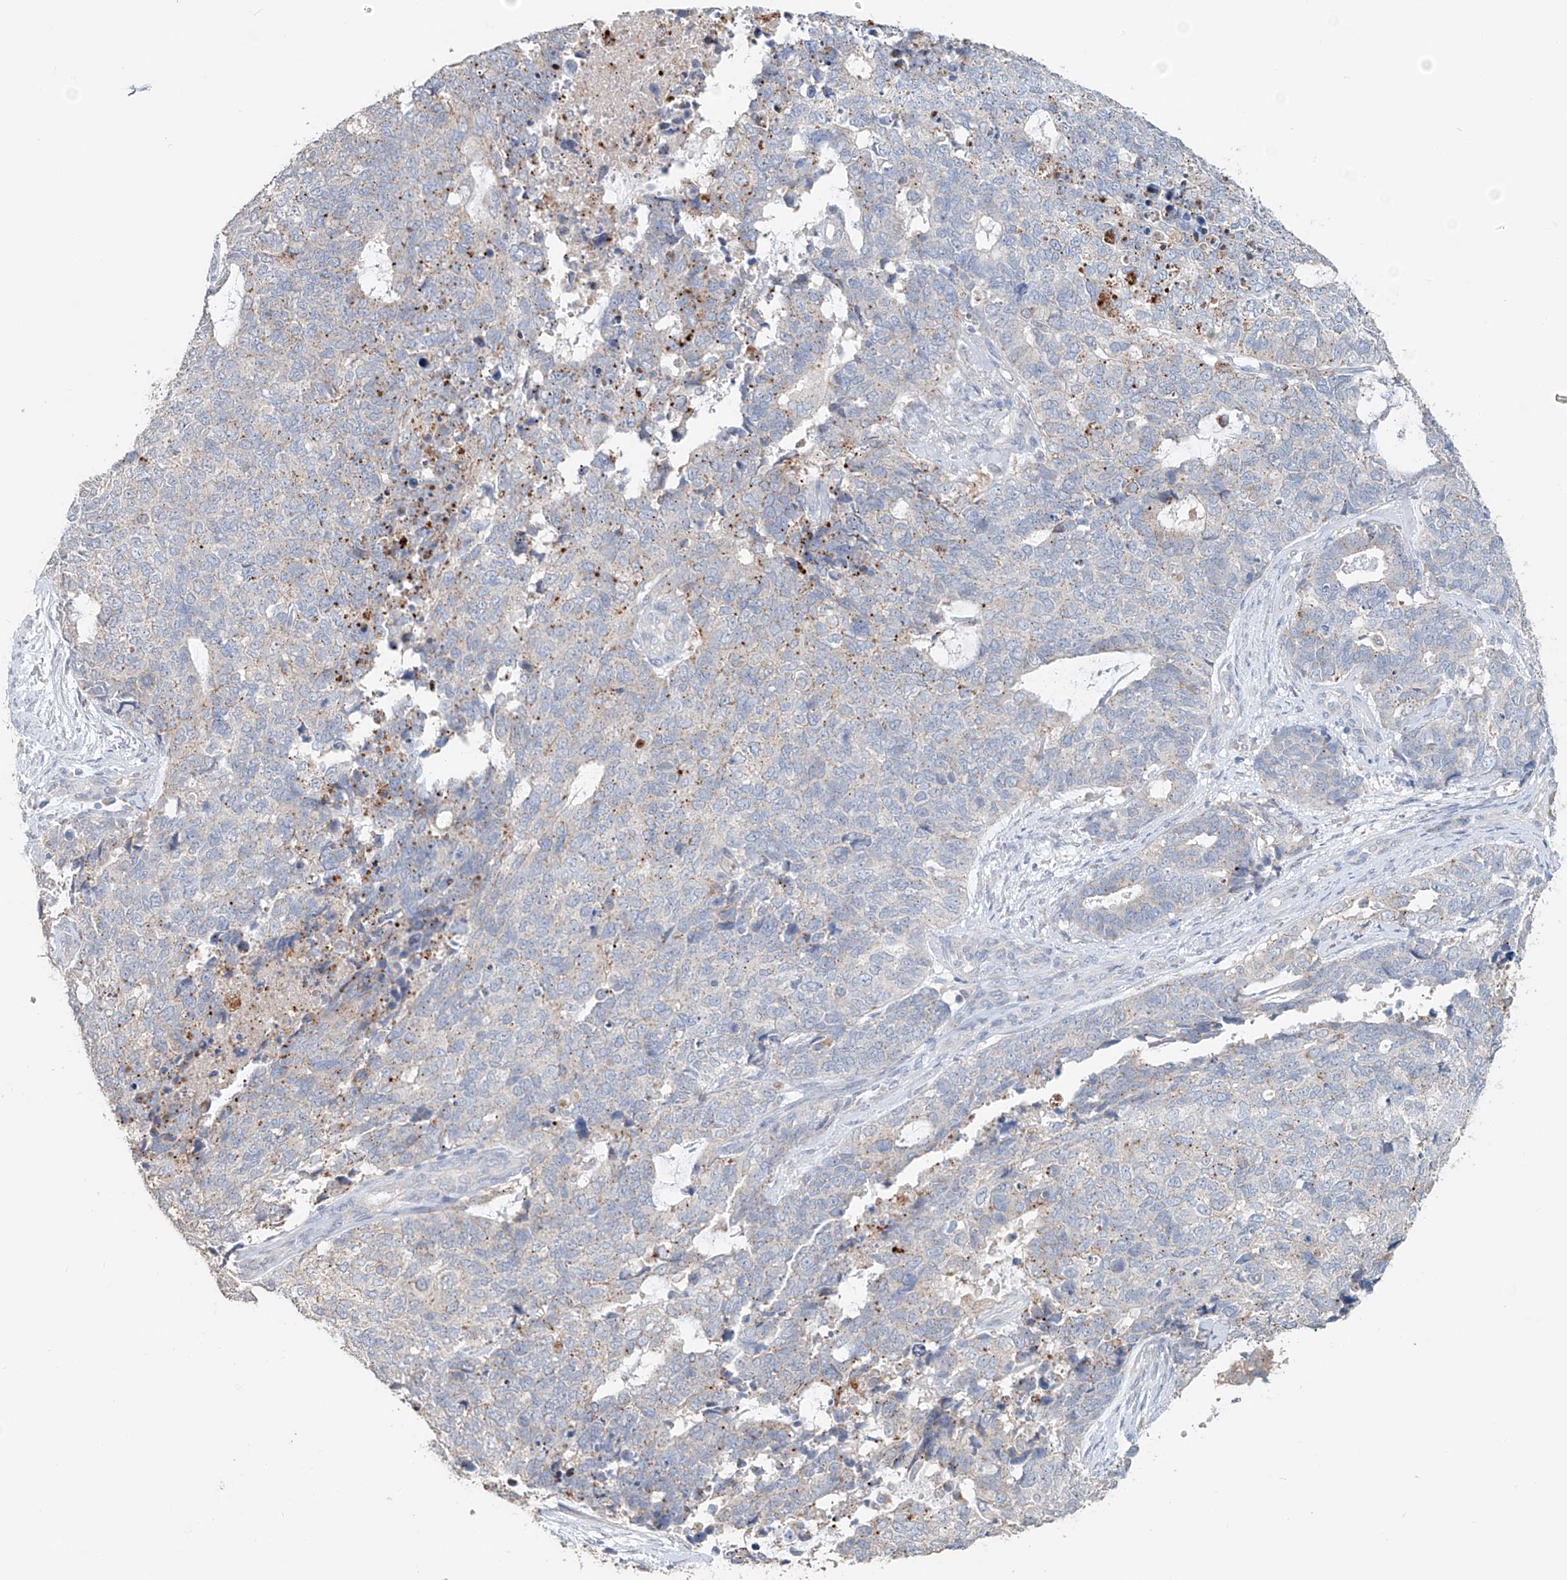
{"staining": {"intensity": "weak", "quantity": "<25%", "location": "cytoplasmic/membranous"}, "tissue": "cervical cancer", "cell_type": "Tumor cells", "image_type": "cancer", "snomed": [{"axis": "morphology", "description": "Squamous cell carcinoma, NOS"}, {"axis": "topography", "description": "Cervix"}], "caption": "The micrograph shows no staining of tumor cells in squamous cell carcinoma (cervical).", "gene": "TRIM47", "patient": {"sex": "female", "age": 63}}